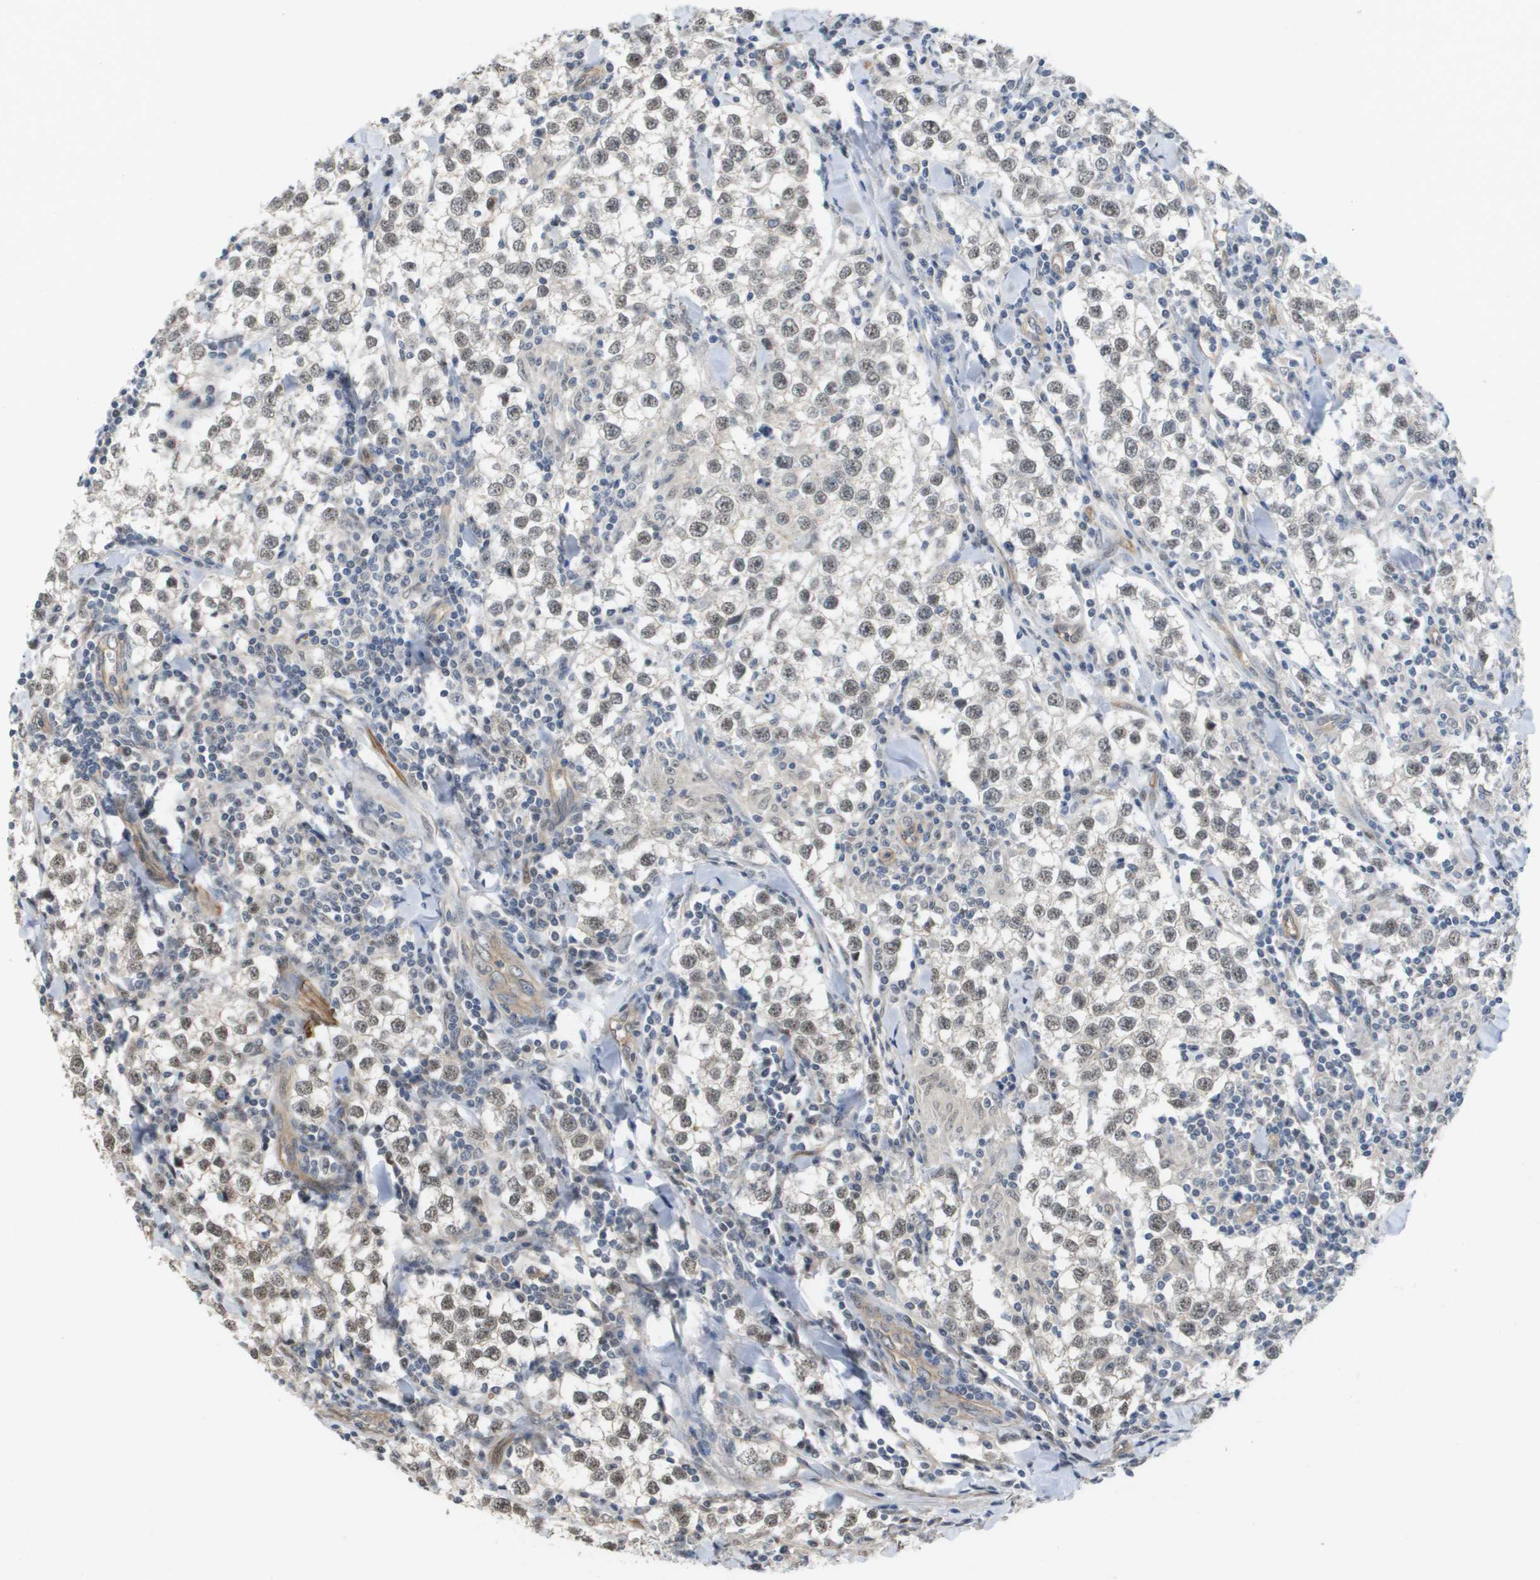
{"staining": {"intensity": "weak", "quantity": "25%-75%", "location": "nuclear"}, "tissue": "testis cancer", "cell_type": "Tumor cells", "image_type": "cancer", "snomed": [{"axis": "morphology", "description": "Seminoma, NOS"}, {"axis": "morphology", "description": "Carcinoma, Embryonal, NOS"}, {"axis": "topography", "description": "Testis"}], "caption": "The immunohistochemical stain labels weak nuclear staining in tumor cells of testis cancer (embryonal carcinoma) tissue.", "gene": "RNF112", "patient": {"sex": "male", "age": 36}}